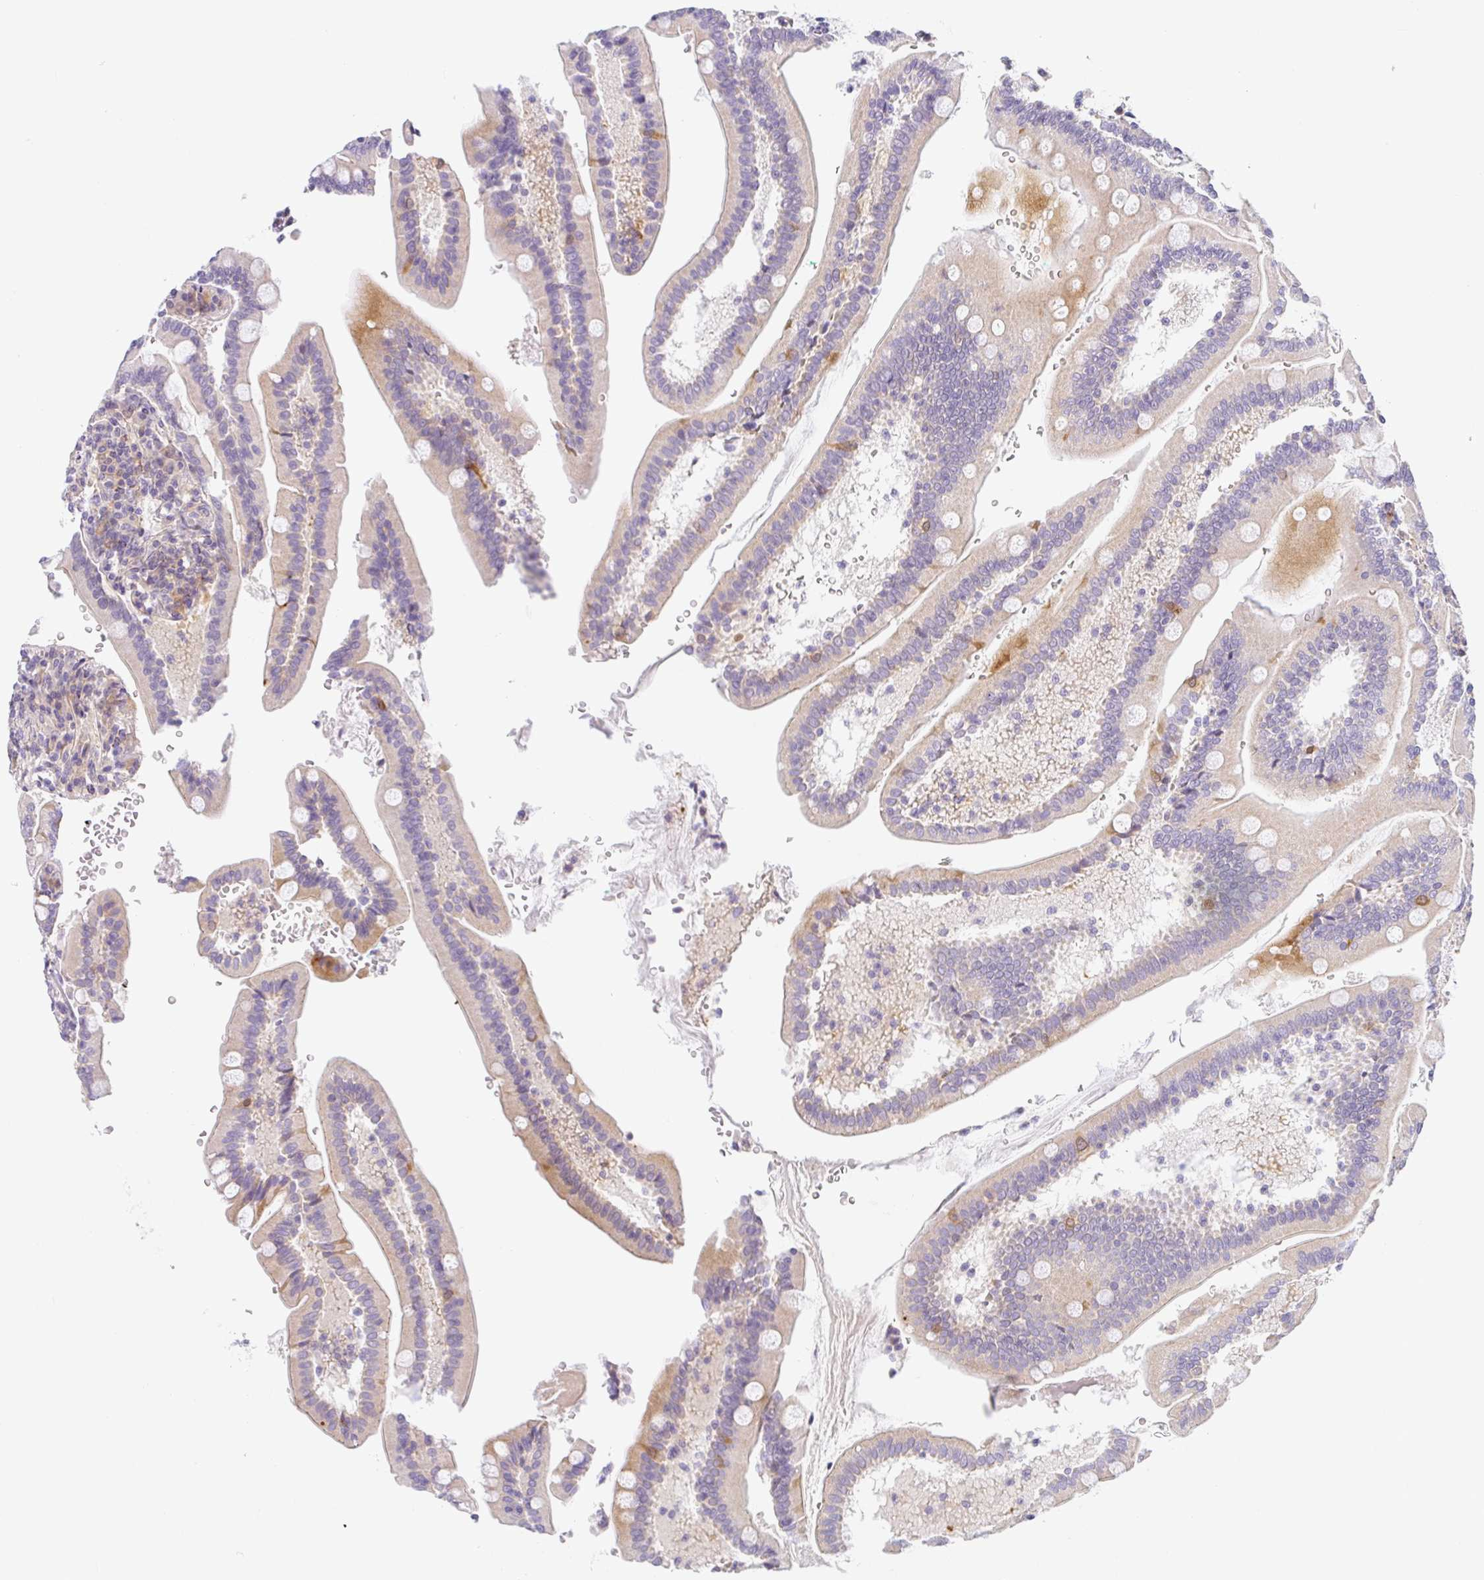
{"staining": {"intensity": "moderate", "quantity": "25%-75%", "location": "cytoplasmic/membranous"}, "tissue": "duodenum", "cell_type": "Glandular cells", "image_type": "normal", "snomed": [{"axis": "morphology", "description": "Normal tissue, NOS"}, {"axis": "topography", "description": "Duodenum"}], "caption": "Immunohistochemistry (IHC) (DAB (3,3'-diaminobenzidine)) staining of benign duodenum reveals moderate cytoplasmic/membranous protein expression in about 25%-75% of glandular cells.", "gene": "TMEM86A", "patient": {"sex": "female", "age": 67}}